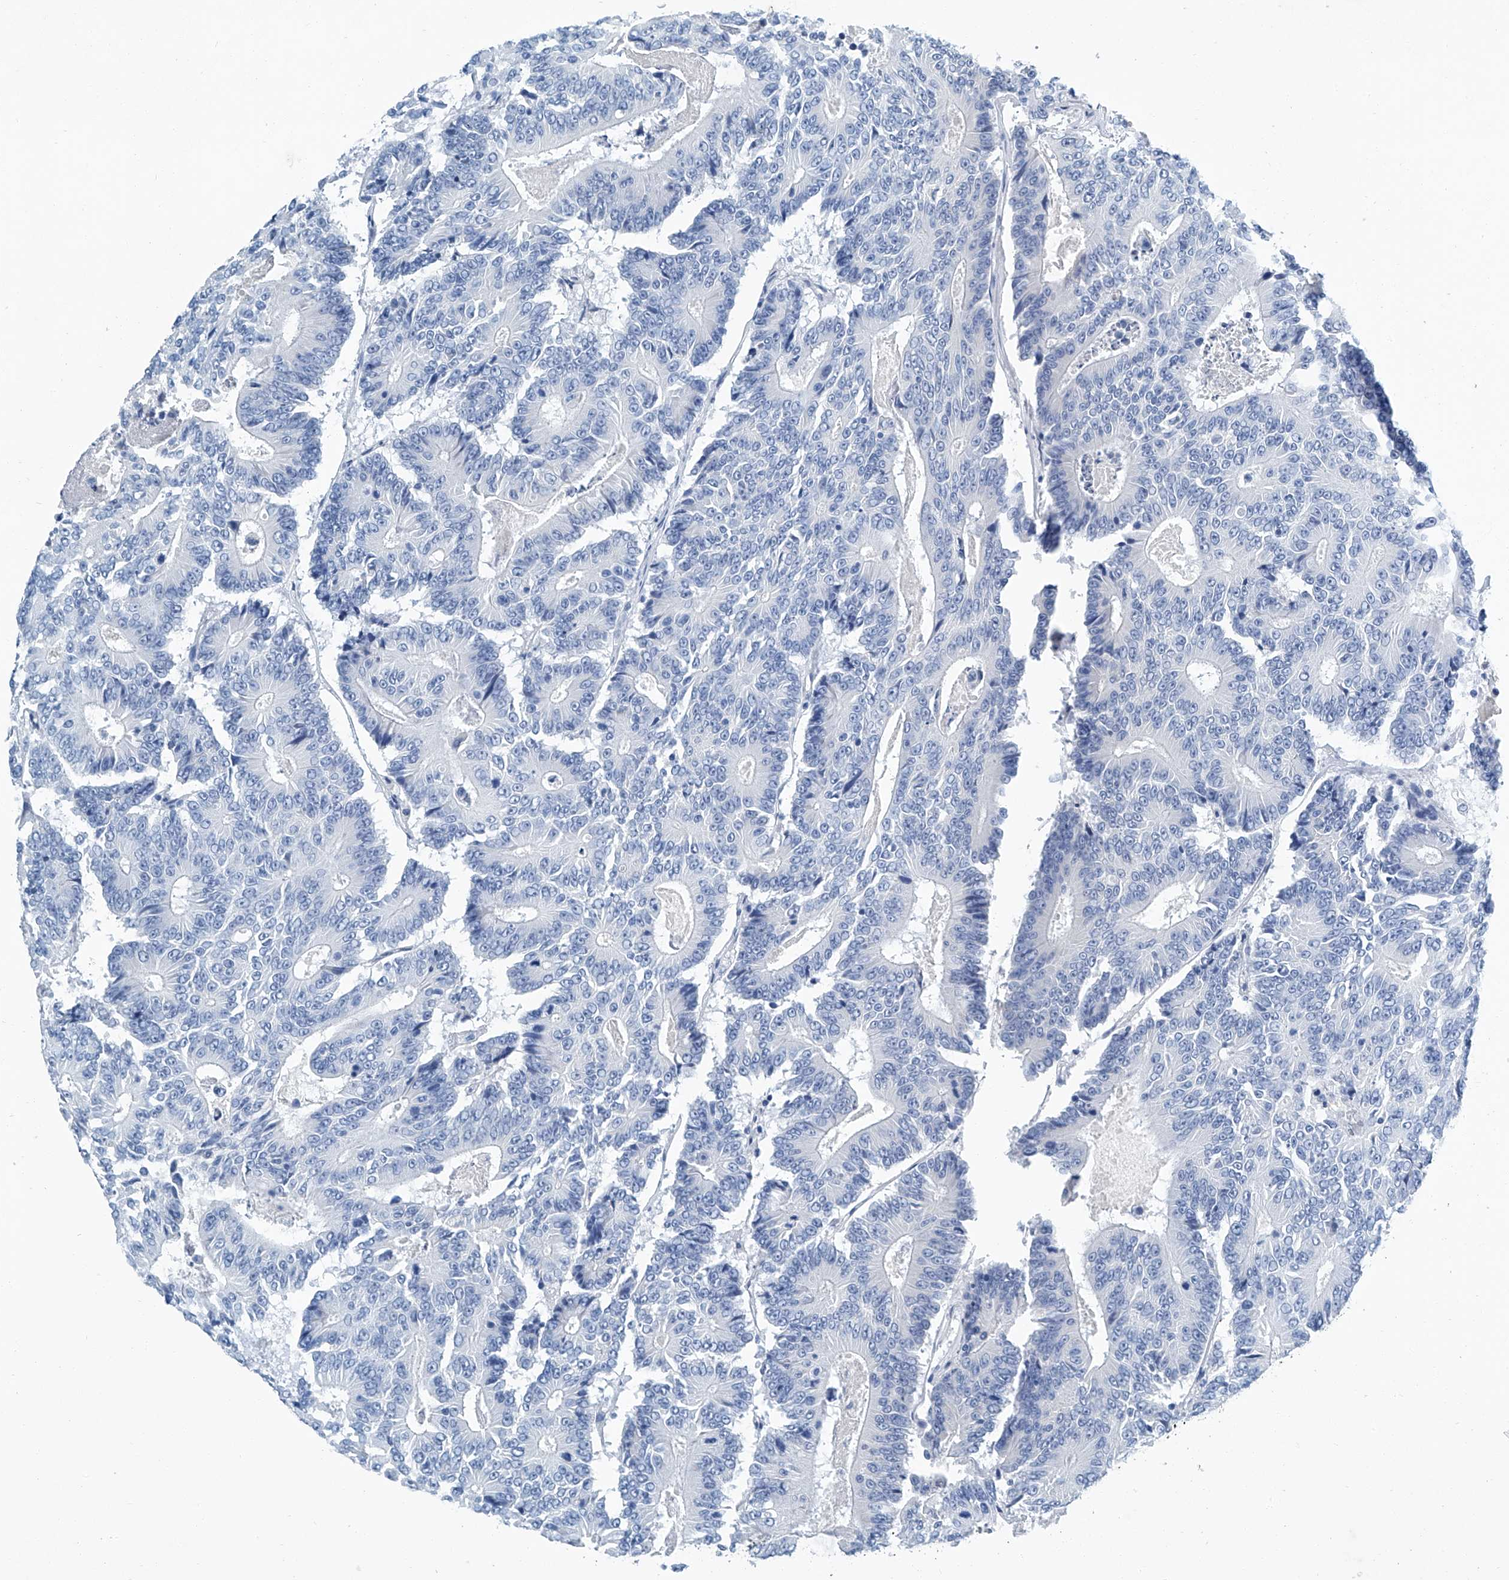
{"staining": {"intensity": "negative", "quantity": "none", "location": "none"}, "tissue": "colorectal cancer", "cell_type": "Tumor cells", "image_type": "cancer", "snomed": [{"axis": "morphology", "description": "Adenocarcinoma, NOS"}, {"axis": "topography", "description": "Colon"}], "caption": "High magnification brightfield microscopy of adenocarcinoma (colorectal) stained with DAB (3,3'-diaminobenzidine) (brown) and counterstained with hematoxylin (blue): tumor cells show no significant positivity.", "gene": "CYP2A7", "patient": {"sex": "male", "age": 83}}